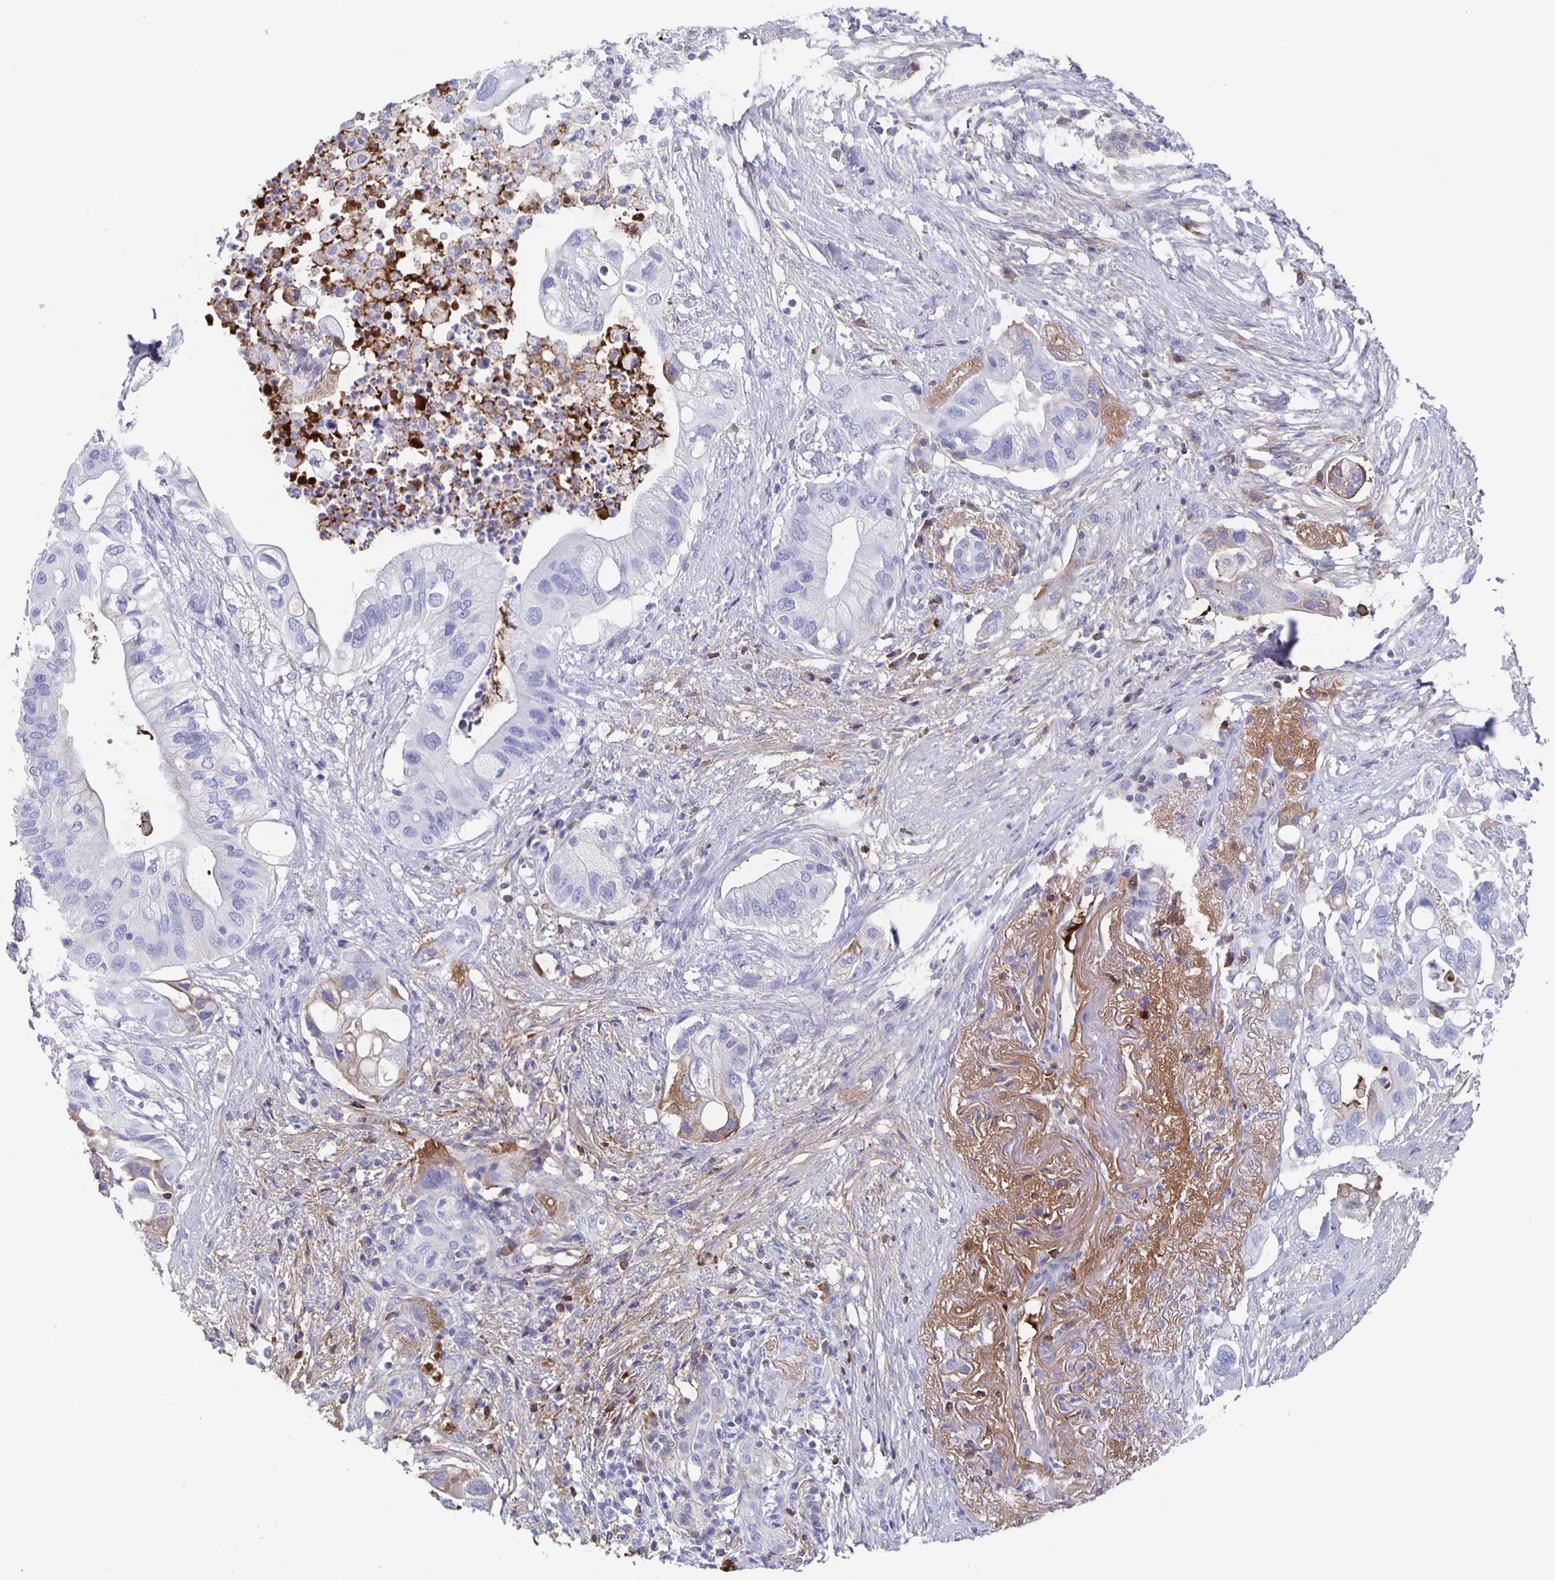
{"staining": {"intensity": "negative", "quantity": "none", "location": "none"}, "tissue": "pancreatic cancer", "cell_type": "Tumor cells", "image_type": "cancer", "snomed": [{"axis": "morphology", "description": "Adenocarcinoma, NOS"}, {"axis": "topography", "description": "Pancreas"}], "caption": "Immunohistochemistry (IHC) micrograph of neoplastic tissue: human pancreatic cancer (adenocarcinoma) stained with DAB (3,3'-diaminobenzidine) demonstrates no significant protein staining in tumor cells.", "gene": "FGA", "patient": {"sex": "female", "age": 72}}